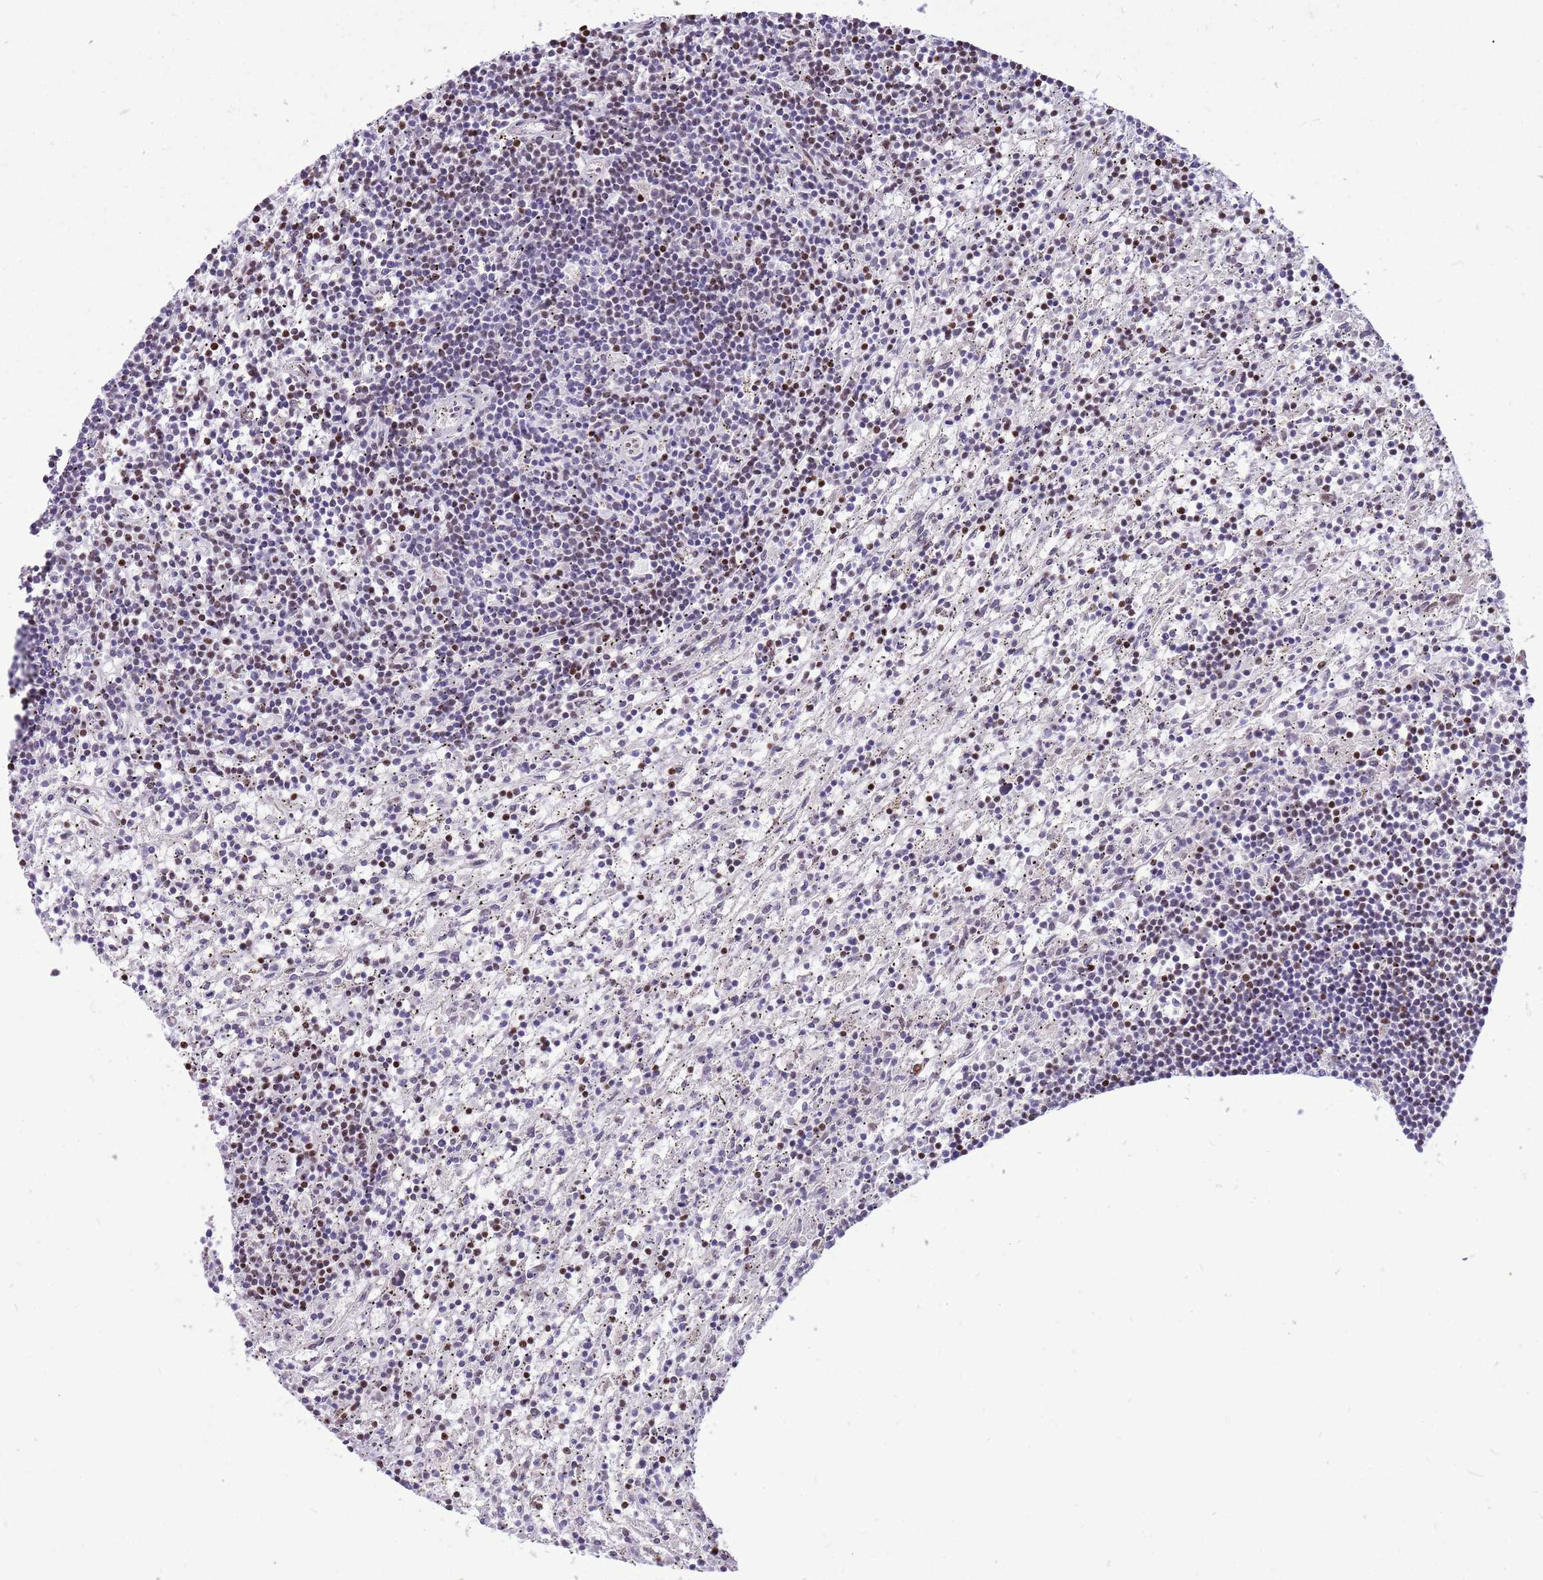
{"staining": {"intensity": "moderate", "quantity": "25%-75%", "location": "nuclear"}, "tissue": "lymphoma", "cell_type": "Tumor cells", "image_type": "cancer", "snomed": [{"axis": "morphology", "description": "Malignant lymphoma, non-Hodgkin's type, Low grade"}, {"axis": "topography", "description": "Spleen"}], "caption": "High-magnification brightfield microscopy of malignant lymphoma, non-Hodgkin's type (low-grade) stained with DAB (3,3'-diaminobenzidine) (brown) and counterstained with hematoxylin (blue). tumor cells exhibit moderate nuclear staining is seen in about25%-75% of cells. (Brightfield microscopy of DAB IHC at high magnification).", "gene": "WASHC4", "patient": {"sex": "male", "age": 76}}